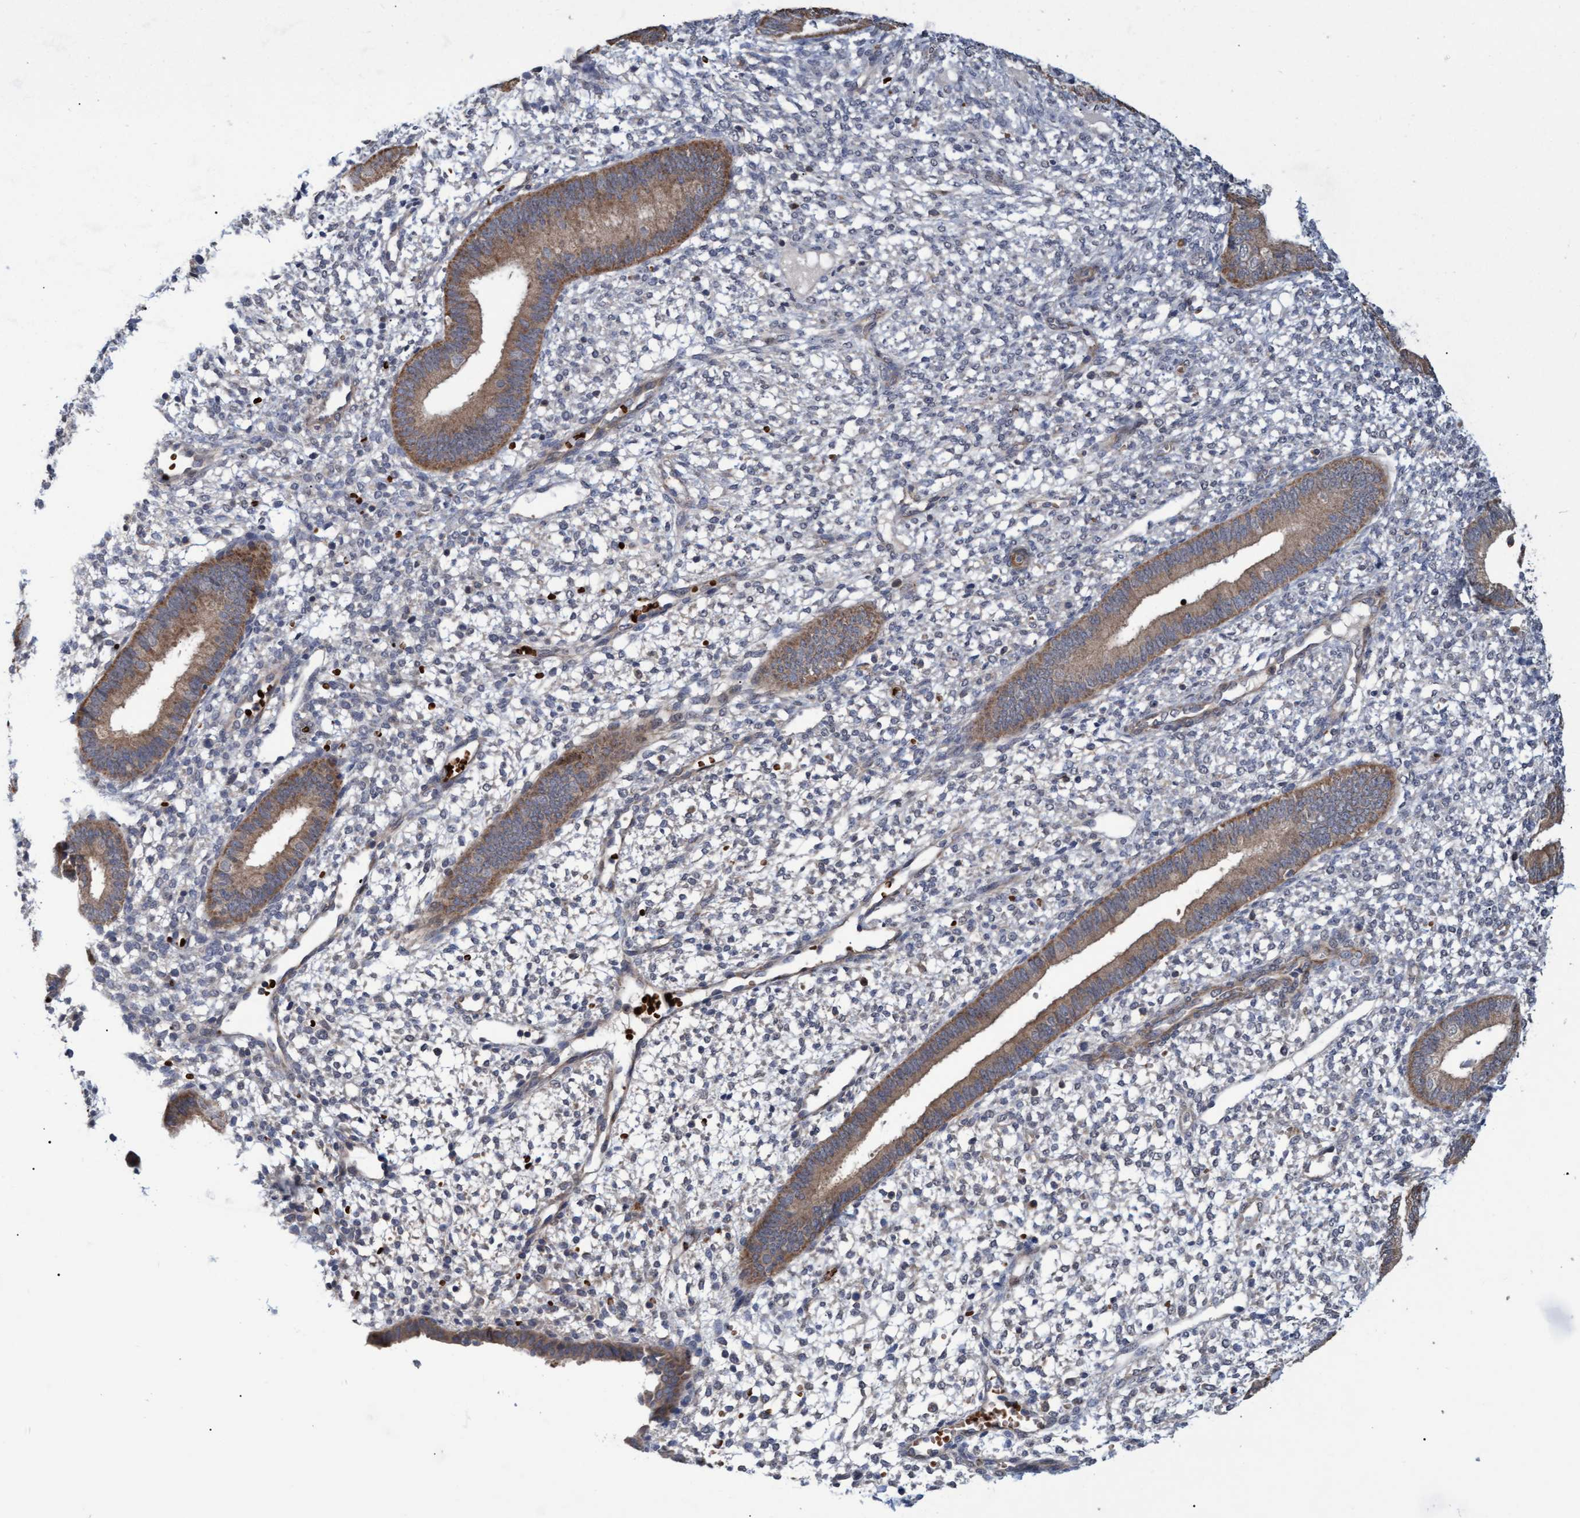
{"staining": {"intensity": "negative", "quantity": "none", "location": "none"}, "tissue": "endometrium", "cell_type": "Cells in endometrial stroma", "image_type": "normal", "snomed": [{"axis": "morphology", "description": "Normal tissue, NOS"}, {"axis": "topography", "description": "Endometrium"}], "caption": "DAB immunohistochemical staining of unremarkable endometrium shows no significant staining in cells in endometrial stroma.", "gene": "NAA15", "patient": {"sex": "female", "age": 46}}